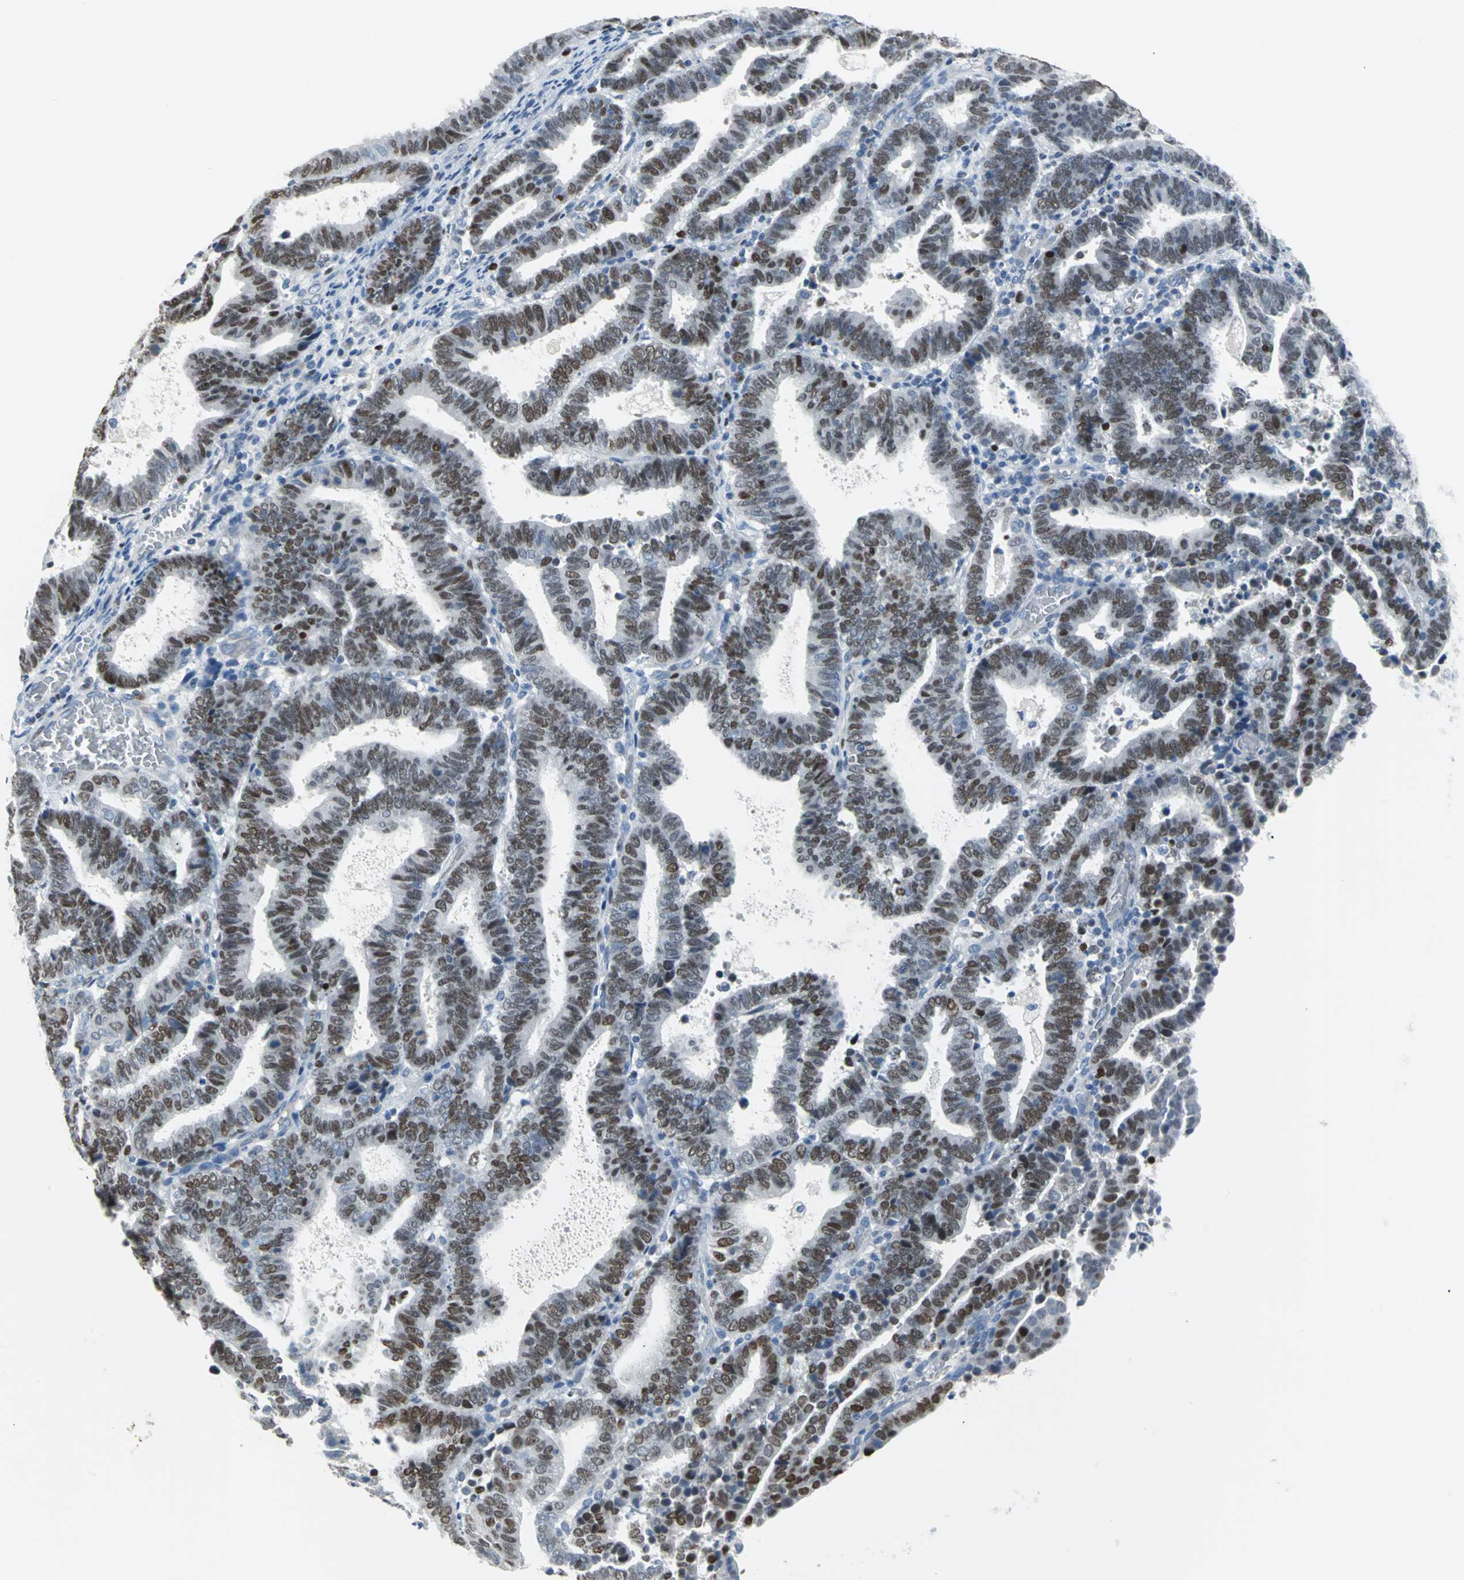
{"staining": {"intensity": "moderate", "quantity": ">75%", "location": "nuclear"}, "tissue": "endometrial cancer", "cell_type": "Tumor cells", "image_type": "cancer", "snomed": [{"axis": "morphology", "description": "Adenocarcinoma, NOS"}, {"axis": "topography", "description": "Uterus"}], "caption": "Human endometrial cancer stained with a brown dye exhibits moderate nuclear positive staining in about >75% of tumor cells.", "gene": "MCM3", "patient": {"sex": "female", "age": 83}}